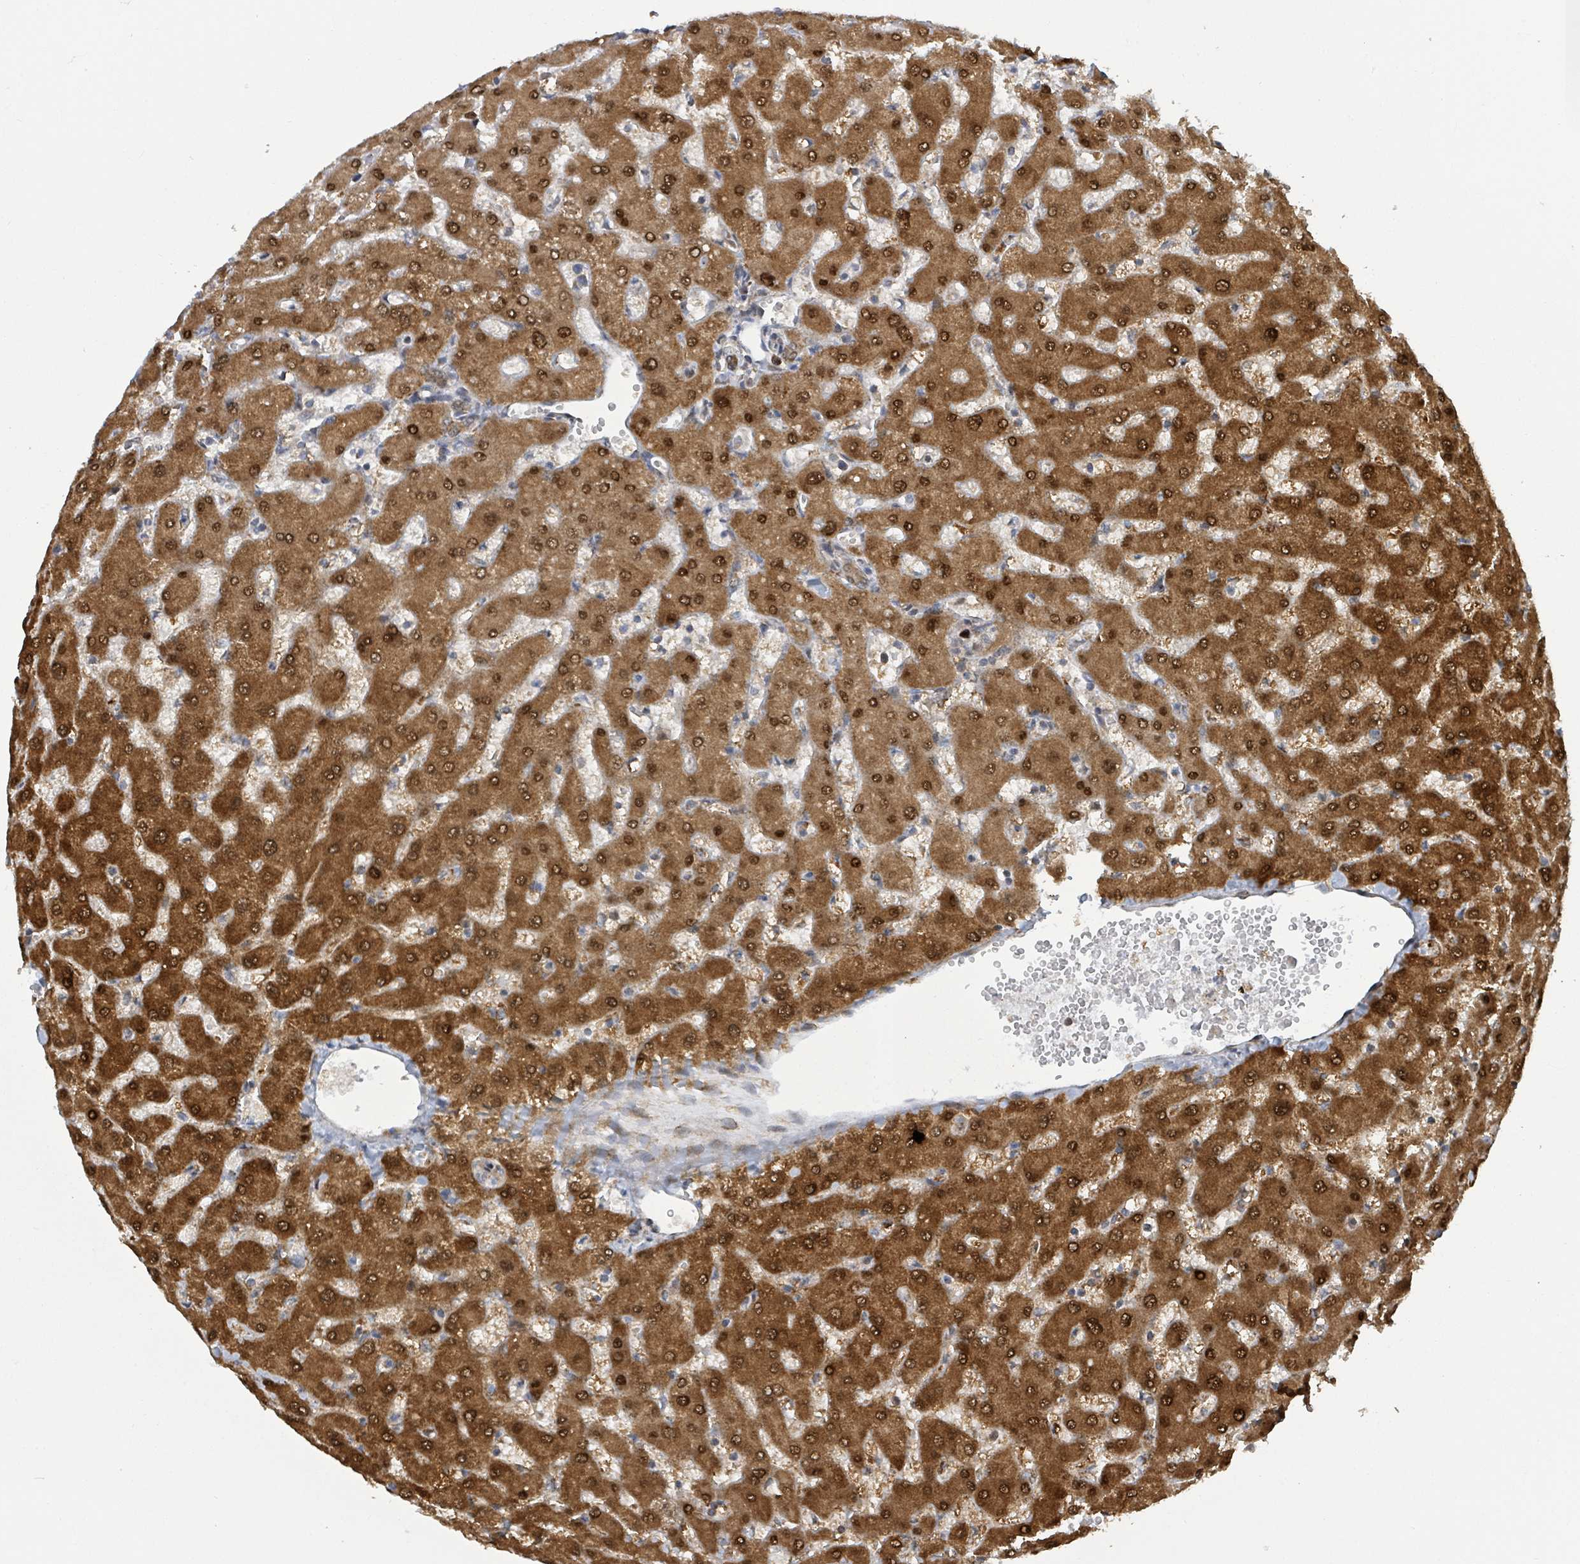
{"staining": {"intensity": "moderate", "quantity": ">75%", "location": "cytoplasmic/membranous,nuclear"}, "tissue": "liver", "cell_type": "Cholangiocytes", "image_type": "normal", "snomed": [{"axis": "morphology", "description": "Normal tissue, NOS"}, {"axis": "topography", "description": "Liver"}], "caption": "Immunohistochemical staining of unremarkable human liver reveals moderate cytoplasmic/membranous,nuclear protein expression in about >75% of cholangiocytes. Ihc stains the protein in brown and the nuclei are stained blue.", "gene": "PSMB7", "patient": {"sex": "female", "age": 63}}